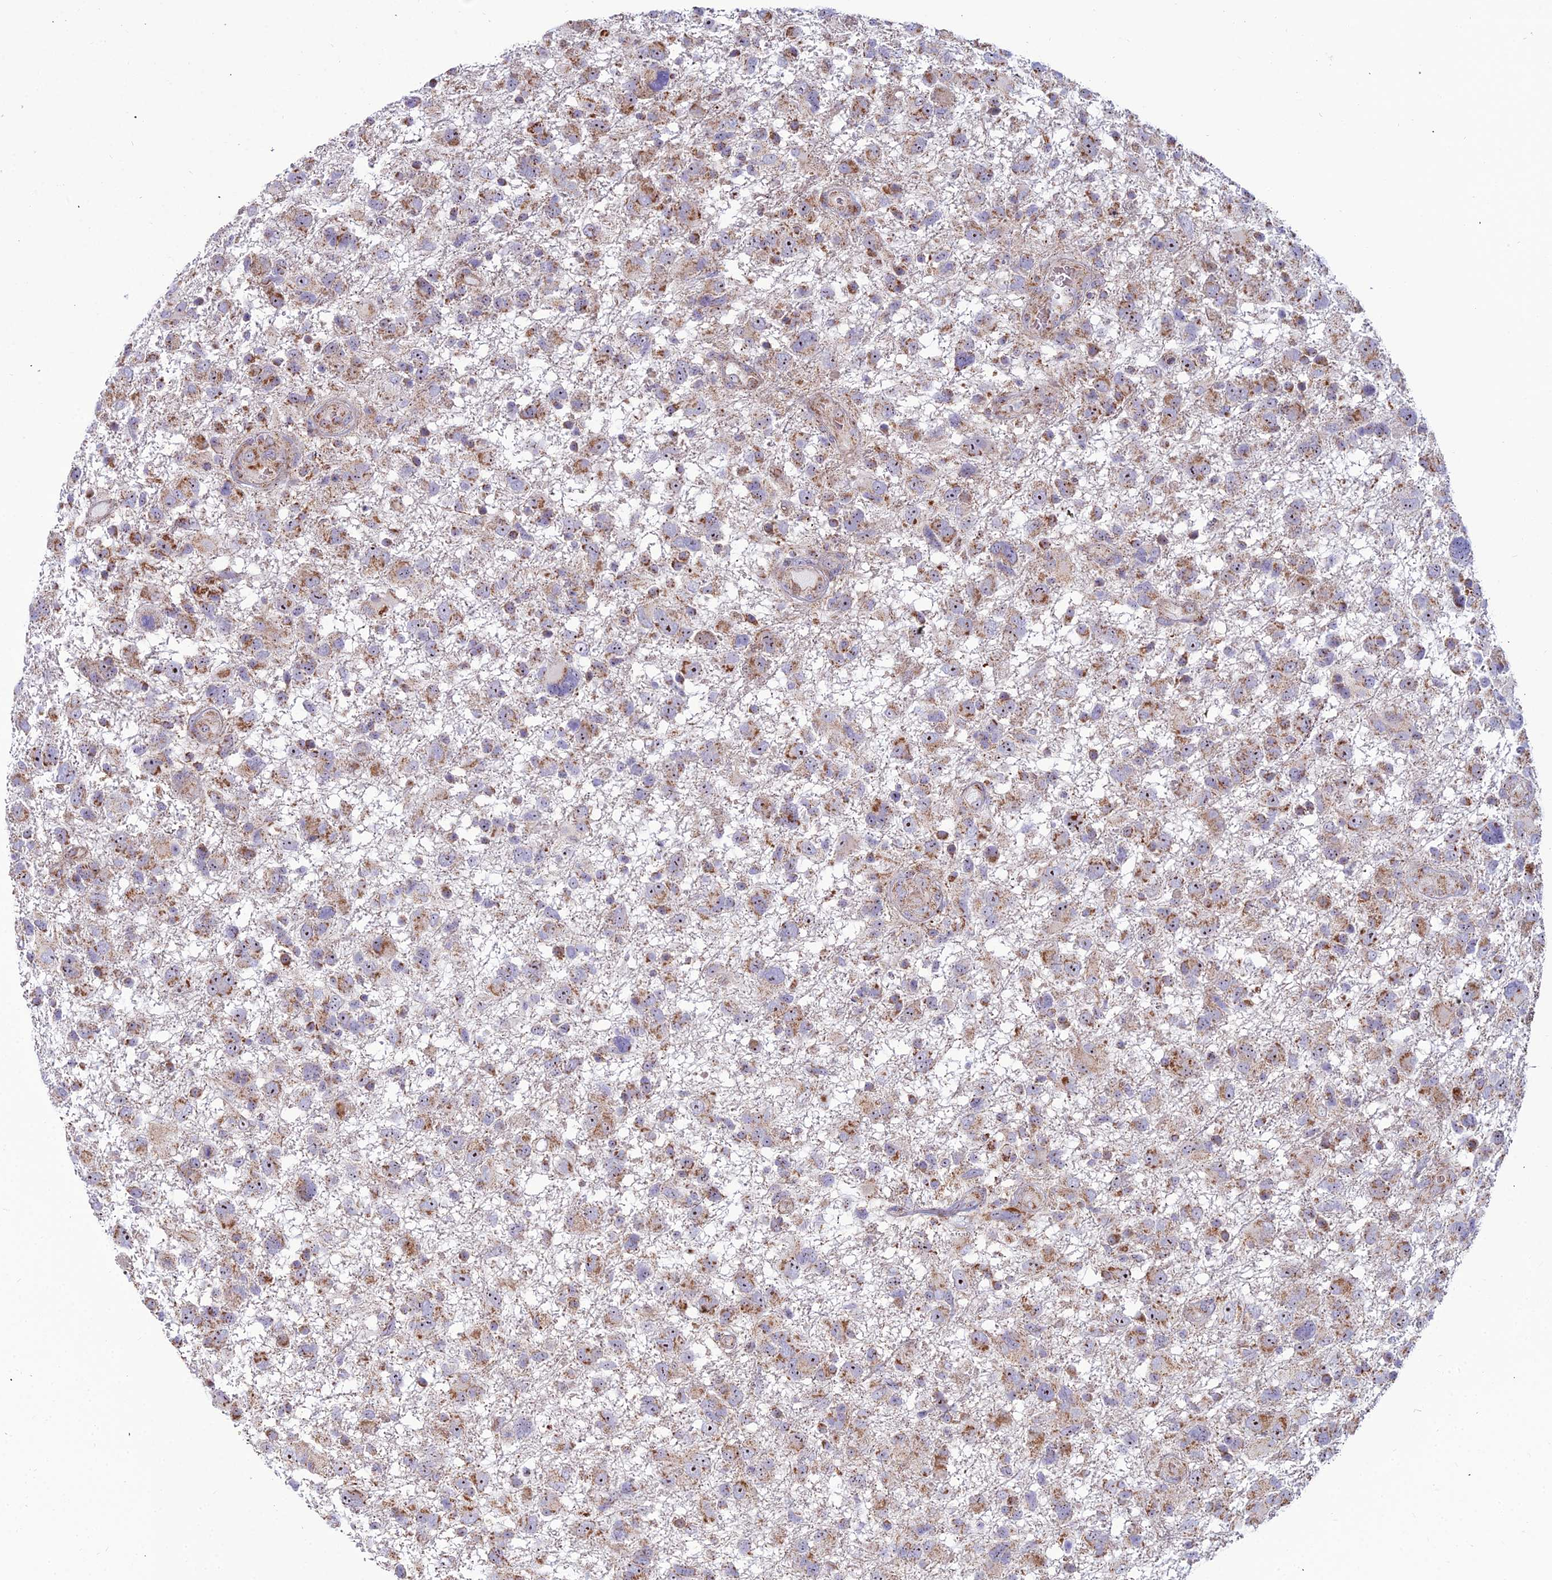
{"staining": {"intensity": "moderate", "quantity": ">75%", "location": "cytoplasmic/membranous"}, "tissue": "glioma", "cell_type": "Tumor cells", "image_type": "cancer", "snomed": [{"axis": "morphology", "description": "Glioma, malignant, High grade"}, {"axis": "topography", "description": "Brain"}], "caption": "A medium amount of moderate cytoplasmic/membranous expression is present in about >75% of tumor cells in glioma tissue. (DAB = brown stain, brightfield microscopy at high magnification).", "gene": "SLC35F4", "patient": {"sex": "male", "age": 61}}